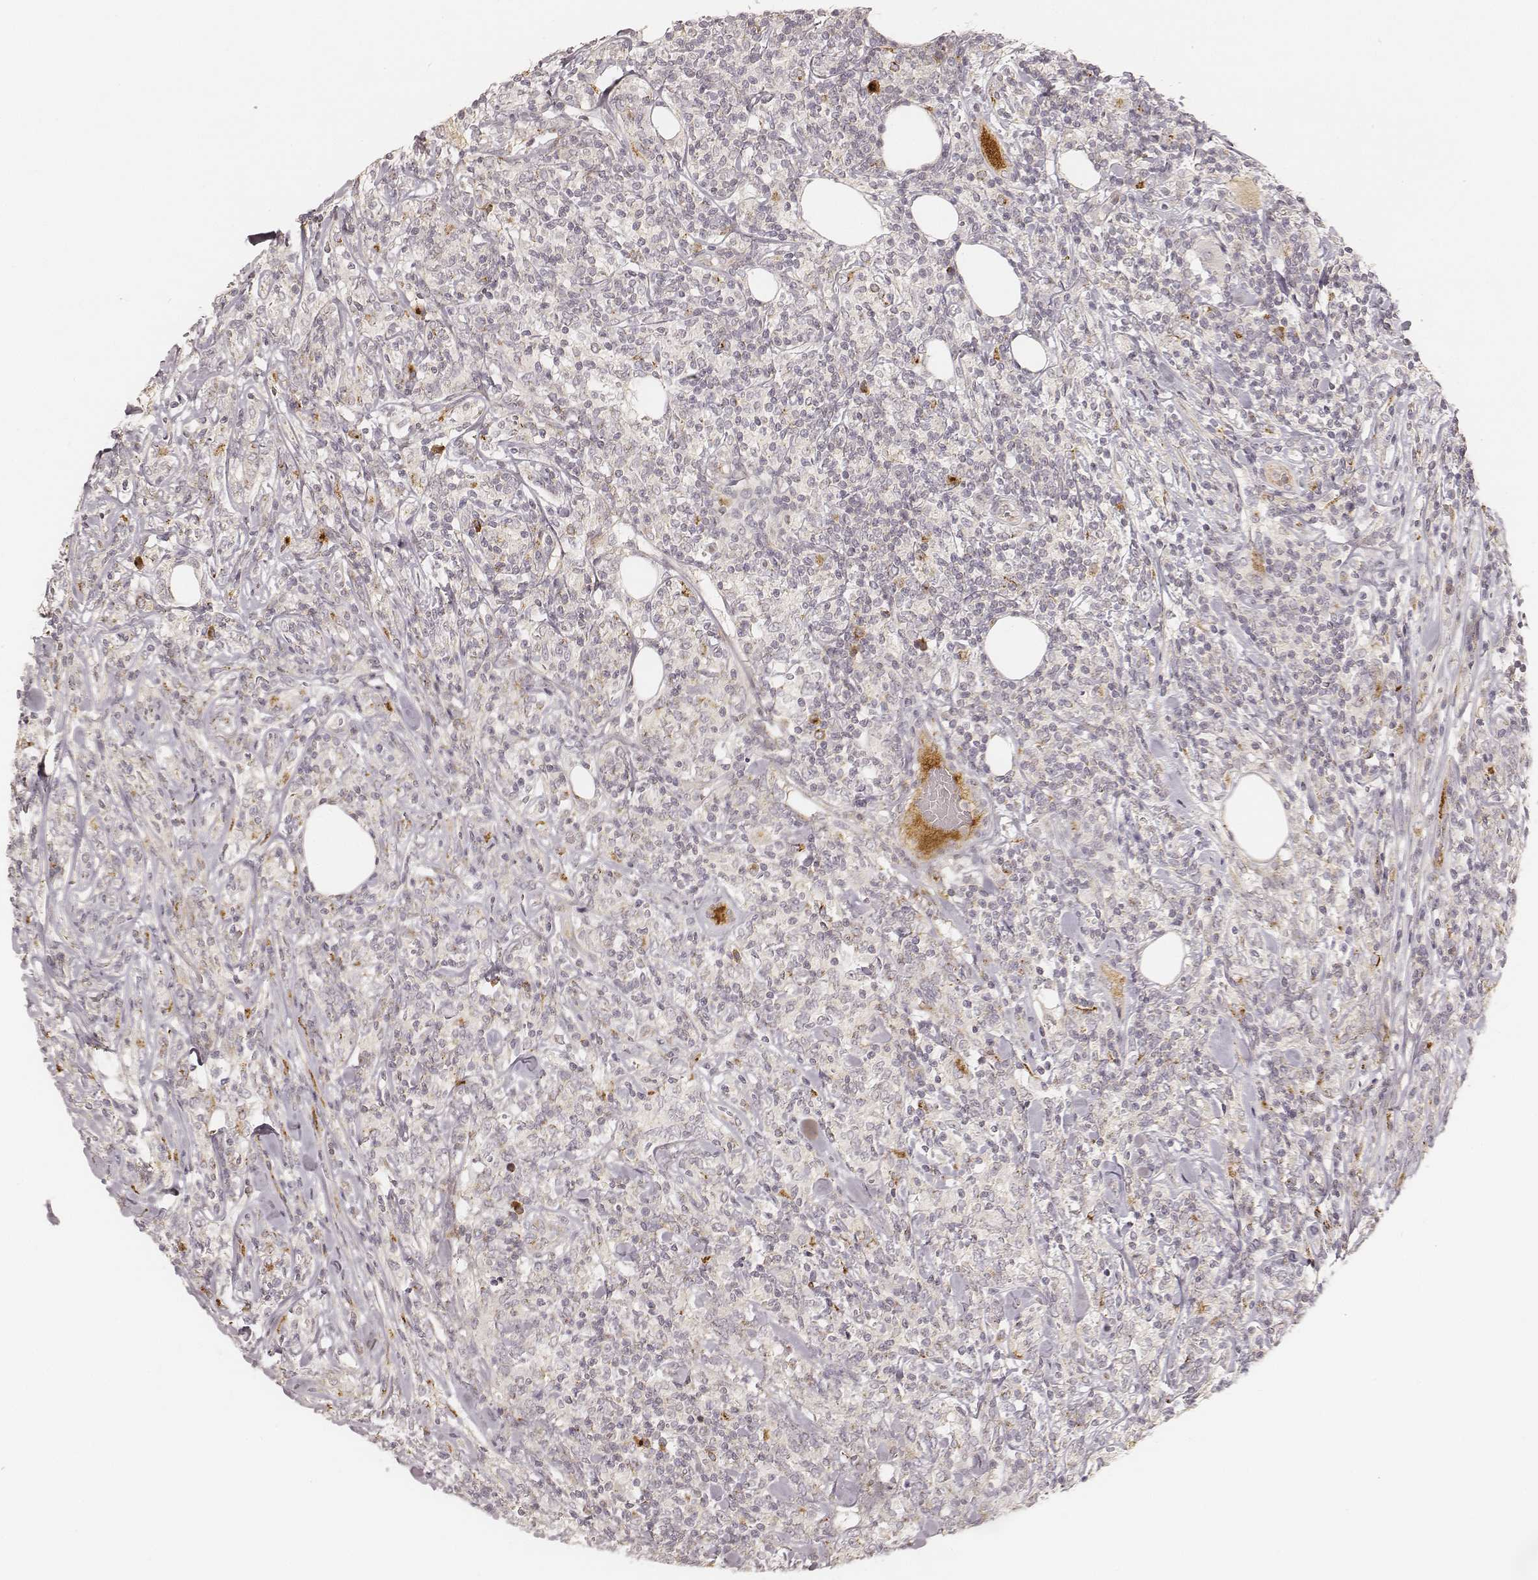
{"staining": {"intensity": "weak", "quantity": "<25%", "location": "cytoplasmic/membranous"}, "tissue": "lymphoma", "cell_type": "Tumor cells", "image_type": "cancer", "snomed": [{"axis": "morphology", "description": "Malignant lymphoma, non-Hodgkin's type, High grade"}, {"axis": "topography", "description": "Lymph node"}], "caption": "Micrograph shows no significant protein staining in tumor cells of malignant lymphoma, non-Hodgkin's type (high-grade).", "gene": "GORASP2", "patient": {"sex": "female", "age": 84}}